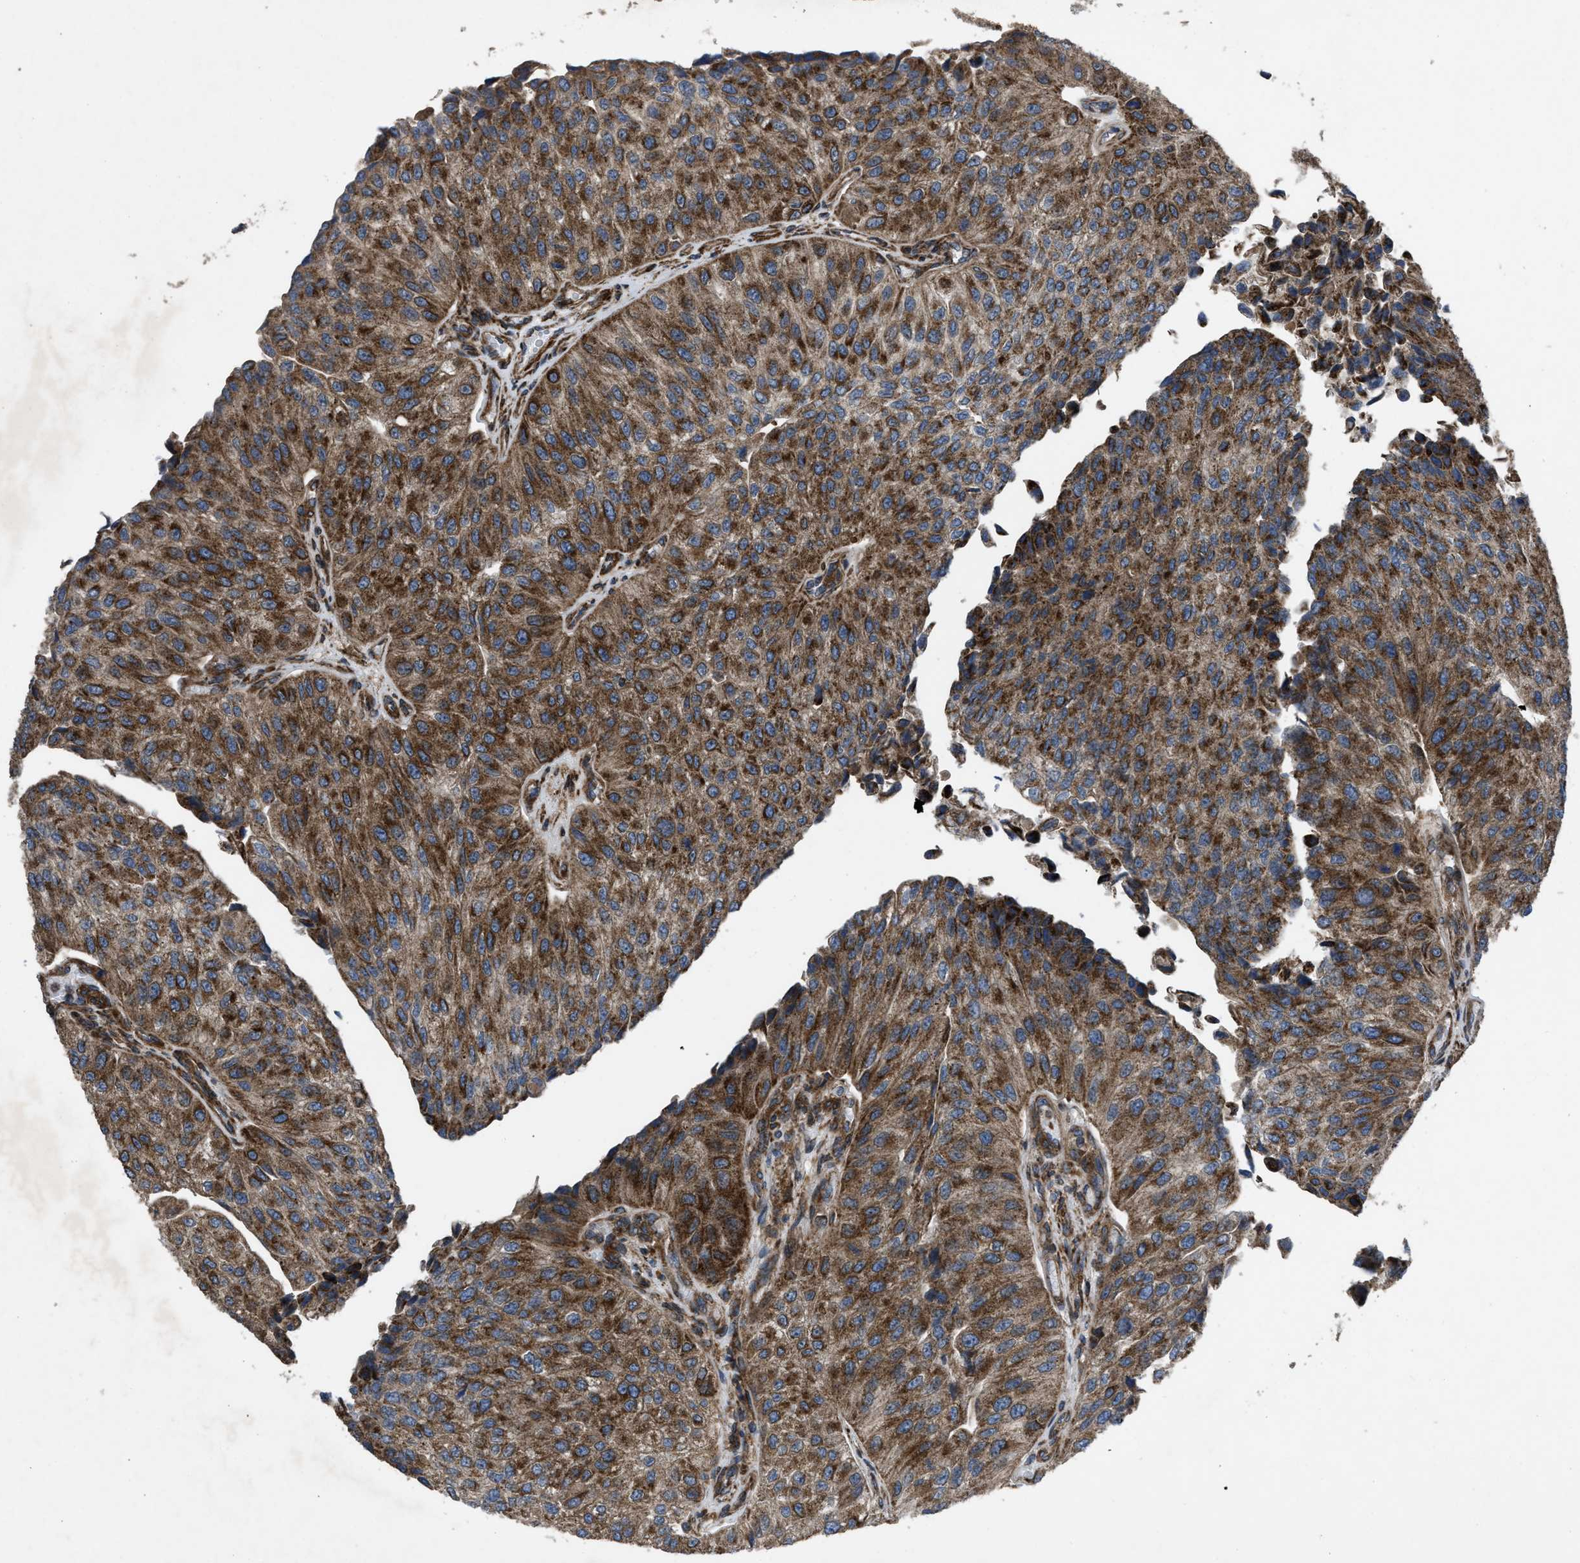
{"staining": {"intensity": "strong", "quantity": ">75%", "location": "cytoplasmic/membranous"}, "tissue": "urothelial cancer", "cell_type": "Tumor cells", "image_type": "cancer", "snomed": [{"axis": "morphology", "description": "Urothelial carcinoma, High grade"}, {"axis": "topography", "description": "Kidney"}, {"axis": "topography", "description": "Urinary bladder"}], "caption": "About >75% of tumor cells in human urothelial carcinoma (high-grade) reveal strong cytoplasmic/membranous protein positivity as visualized by brown immunohistochemical staining.", "gene": "PER3", "patient": {"sex": "male", "age": 77}}